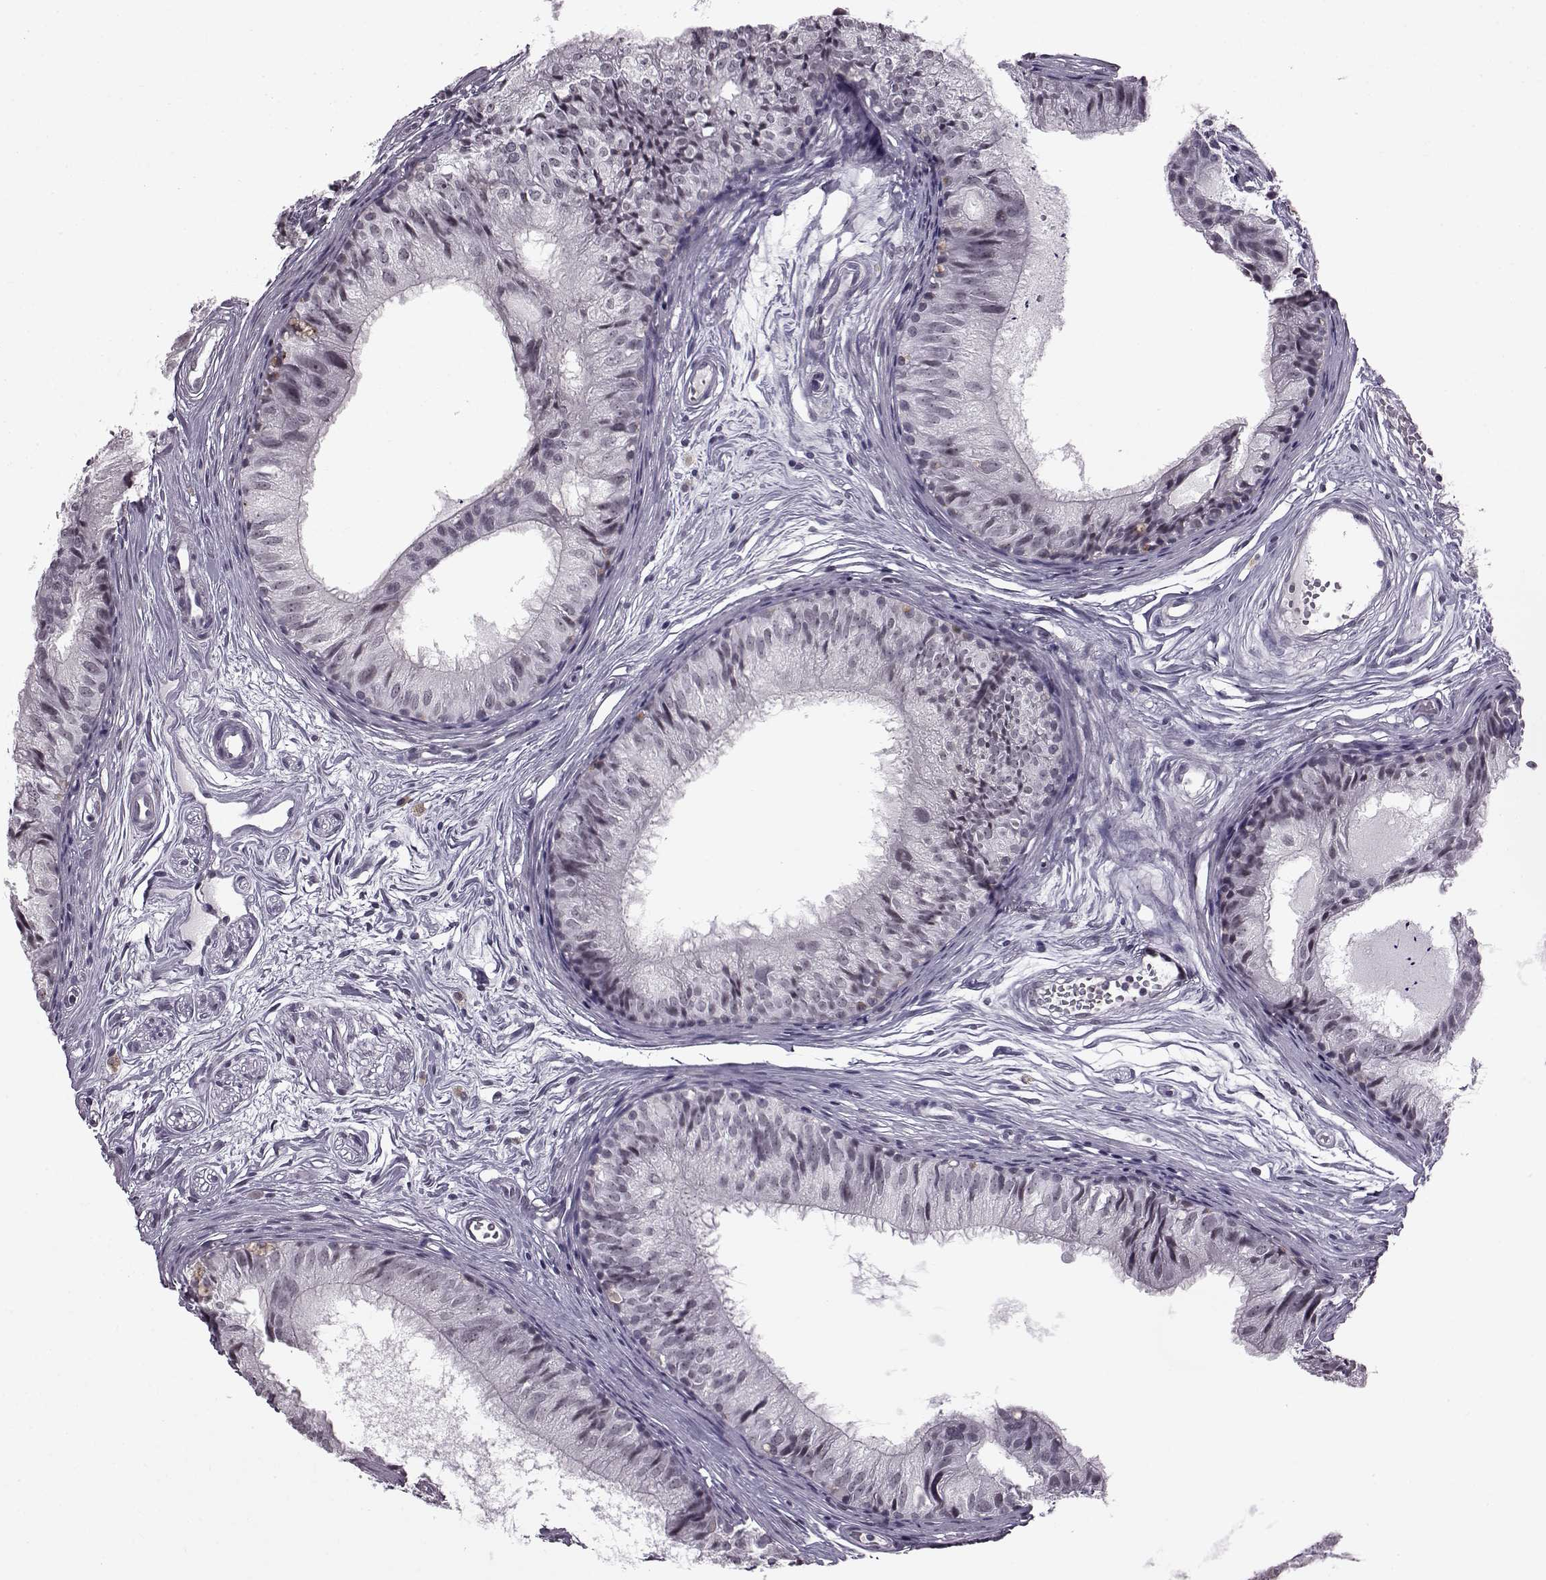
{"staining": {"intensity": "negative", "quantity": "none", "location": "none"}, "tissue": "epididymis", "cell_type": "Glandular cells", "image_type": "normal", "snomed": [{"axis": "morphology", "description": "Normal tissue, NOS"}, {"axis": "topography", "description": "Epididymis"}], "caption": "Immunohistochemistry (IHC) of unremarkable epididymis shows no expression in glandular cells.", "gene": "SLC28A2", "patient": {"sex": "male", "age": 25}}